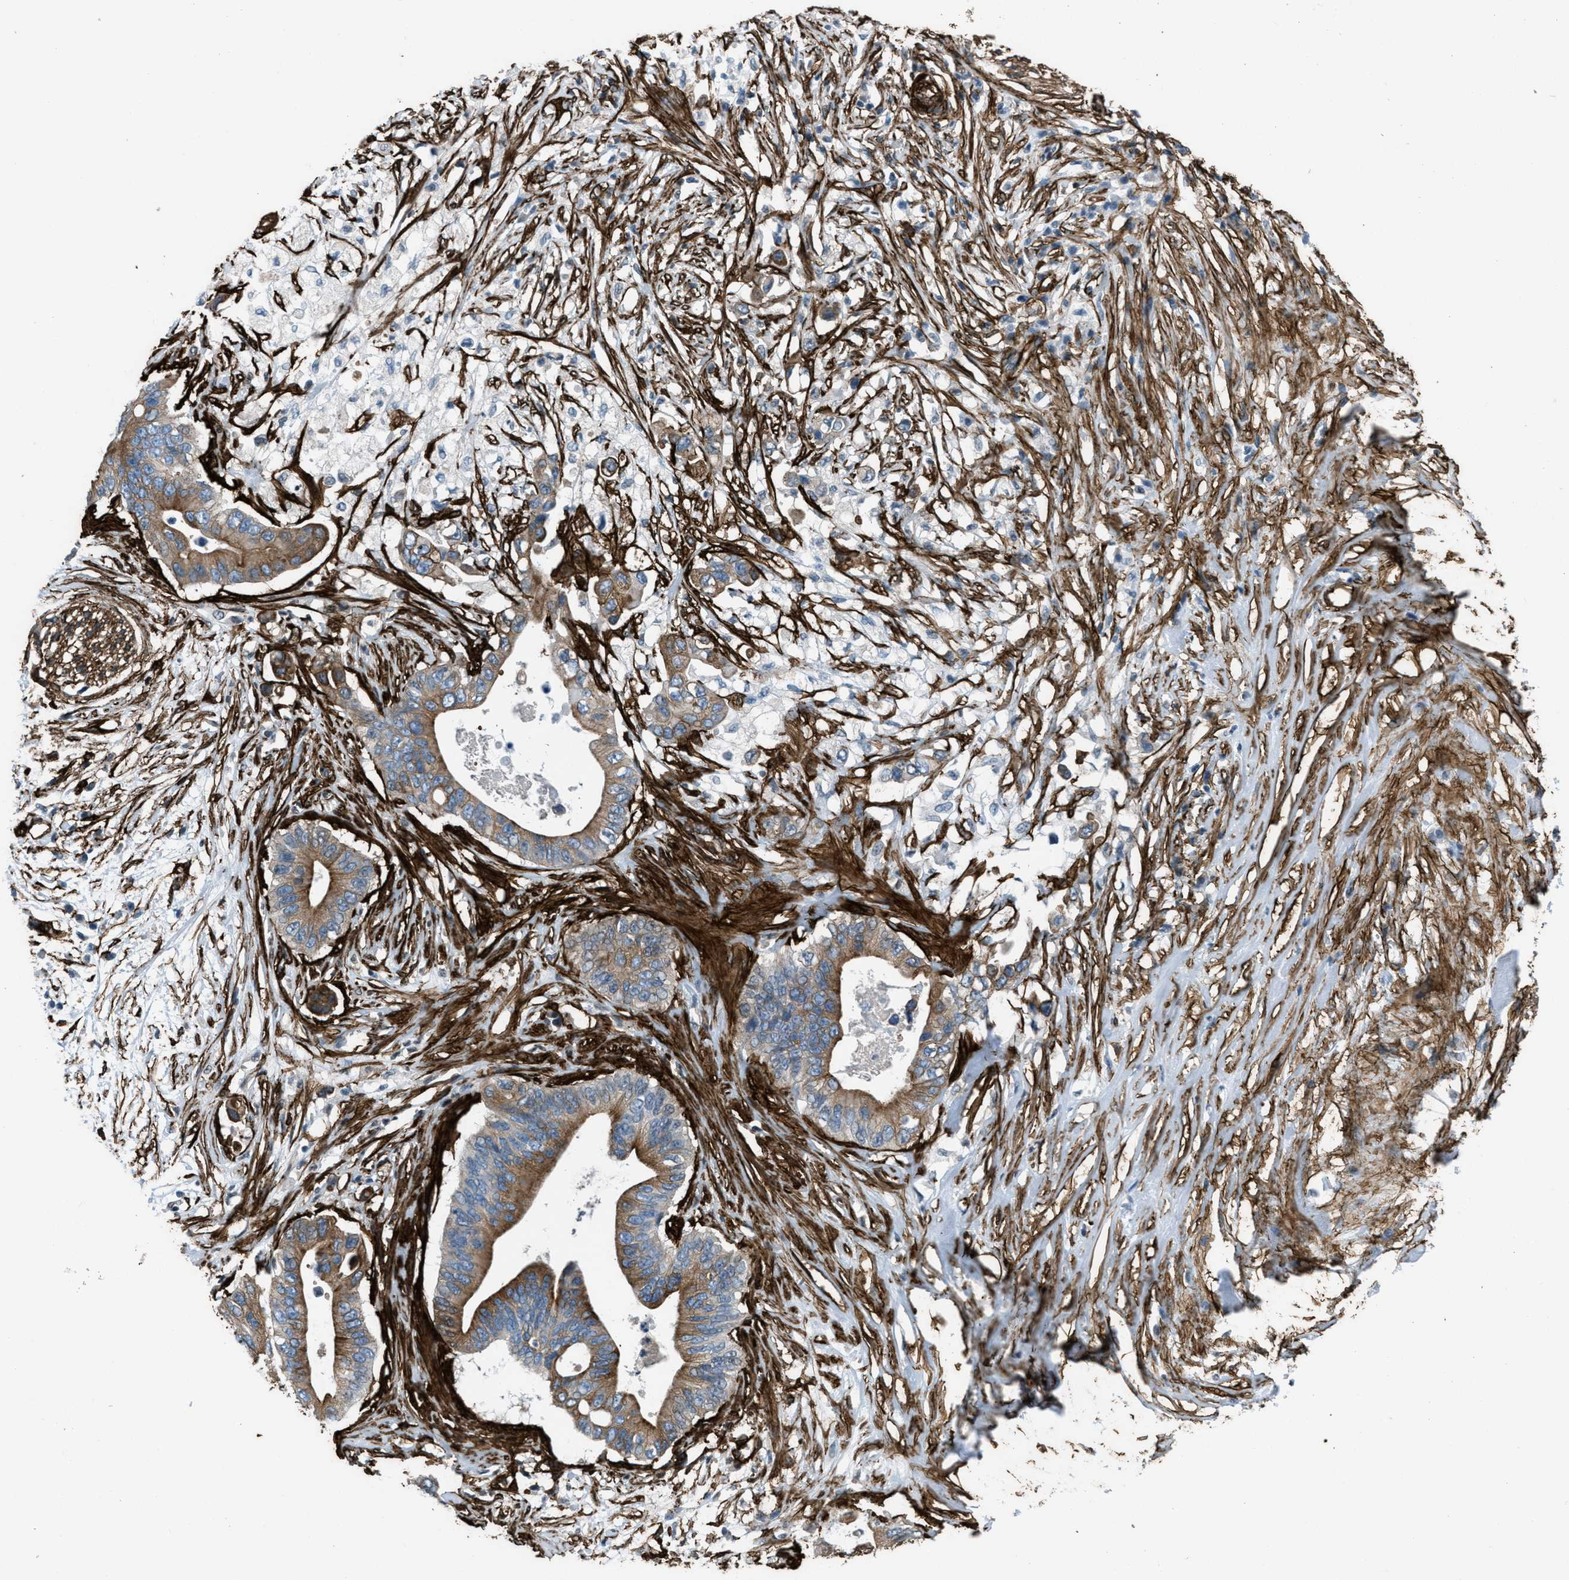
{"staining": {"intensity": "moderate", "quantity": ">75%", "location": "cytoplasmic/membranous"}, "tissue": "pancreatic cancer", "cell_type": "Tumor cells", "image_type": "cancer", "snomed": [{"axis": "morphology", "description": "Adenocarcinoma, NOS"}, {"axis": "topography", "description": "Pancreas"}], "caption": "Moderate cytoplasmic/membranous protein expression is appreciated in about >75% of tumor cells in adenocarcinoma (pancreatic).", "gene": "CALD1", "patient": {"sex": "male", "age": 77}}